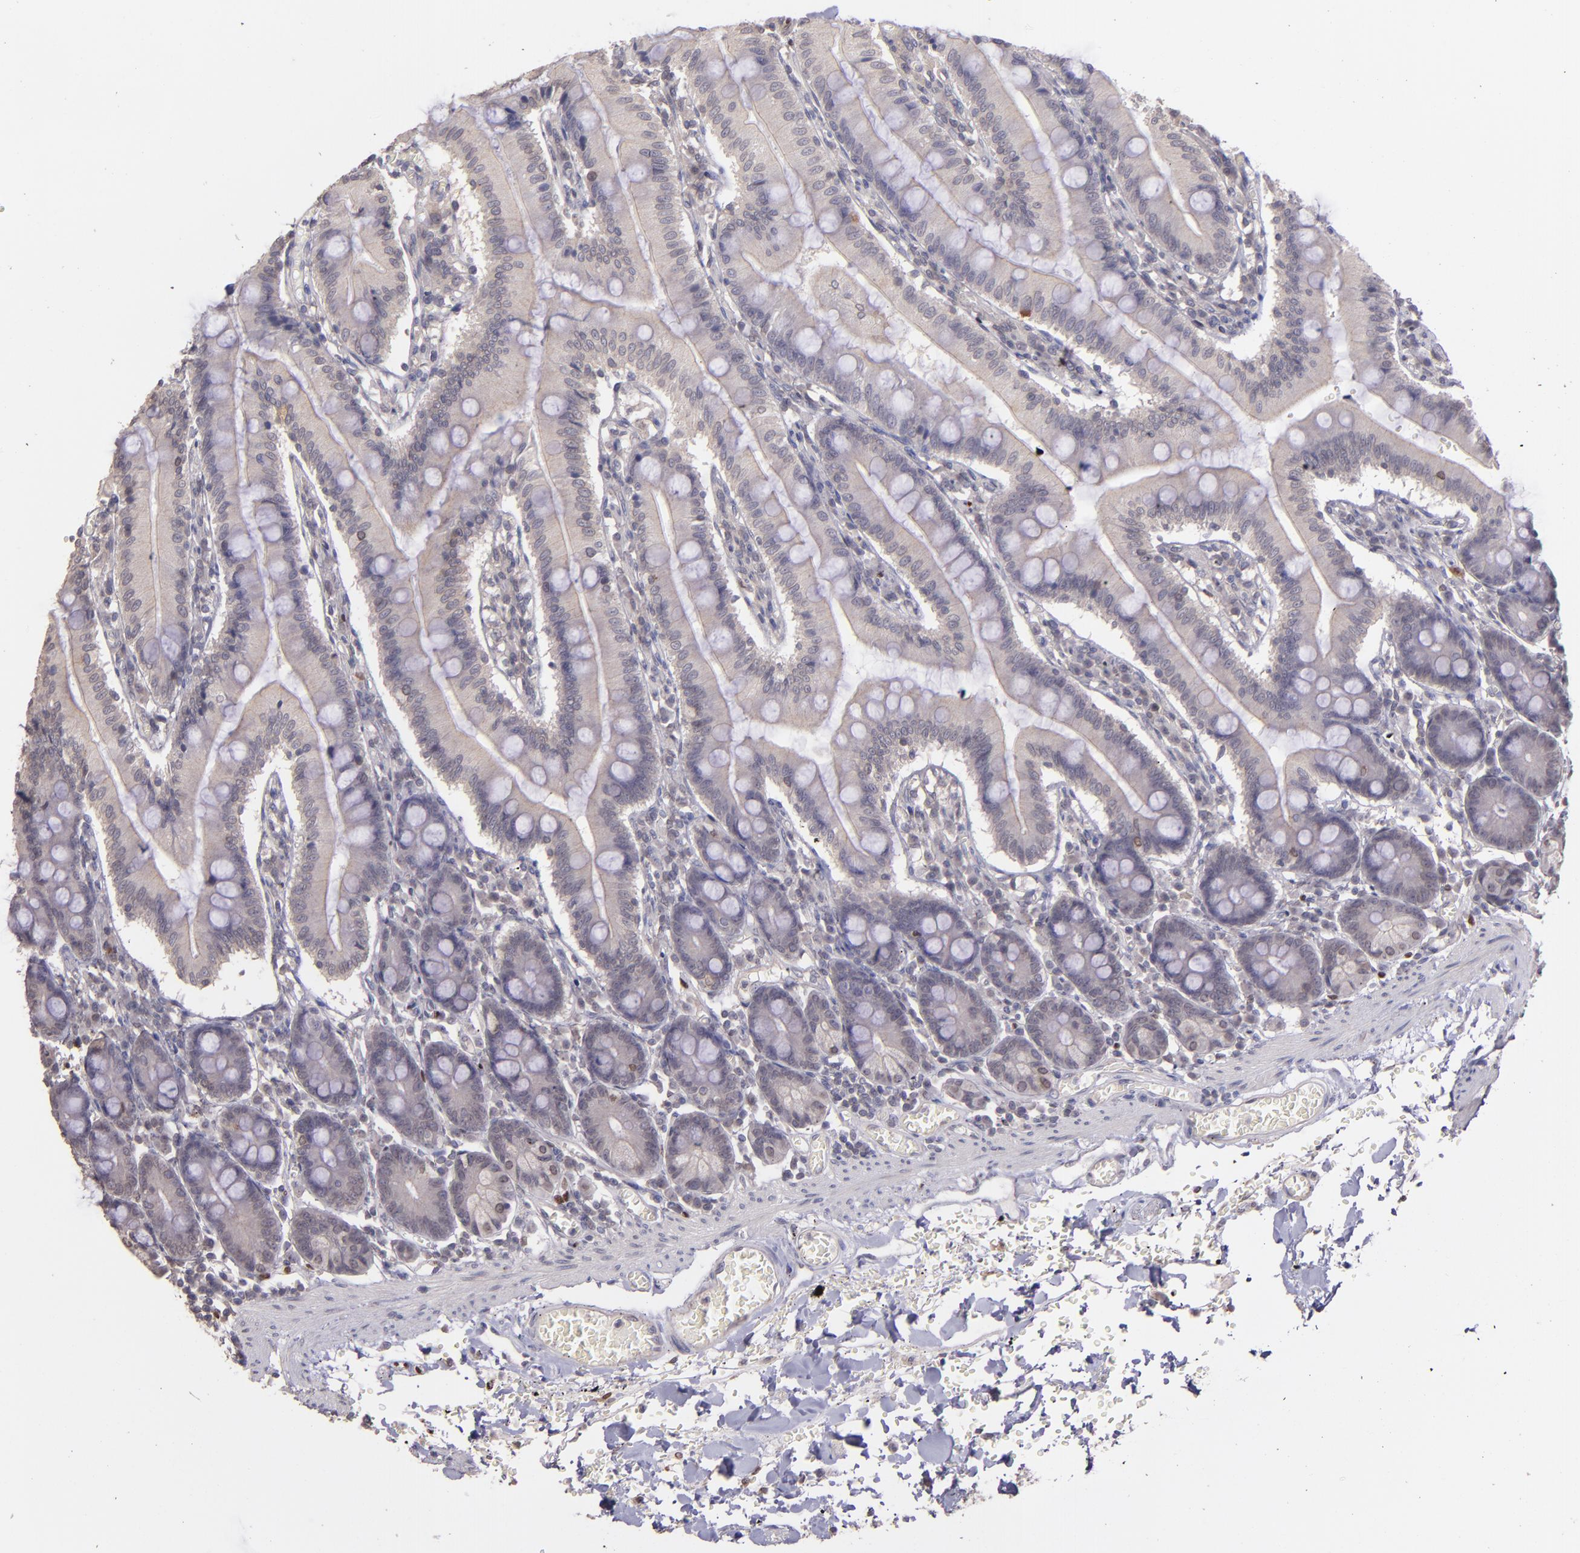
{"staining": {"intensity": "weak", "quantity": ">75%", "location": "cytoplasmic/membranous"}, "tissue": "small intestine", "cell_type": "Glandular cells", "image_type": "normal", "snomed": [{"axis": "morphology", "description": "Normal tissue, NOS"}, {"axis": "topography", "description": "Small intestine"}], "caption": "Human small intestine stained for a protein (brown) demonstrates weak cytoplasmic/membranous positive positivity in about >75% of glandular cells.", "gene": "NUP62CL", "patient": {"sex": "male", "age": 71}}